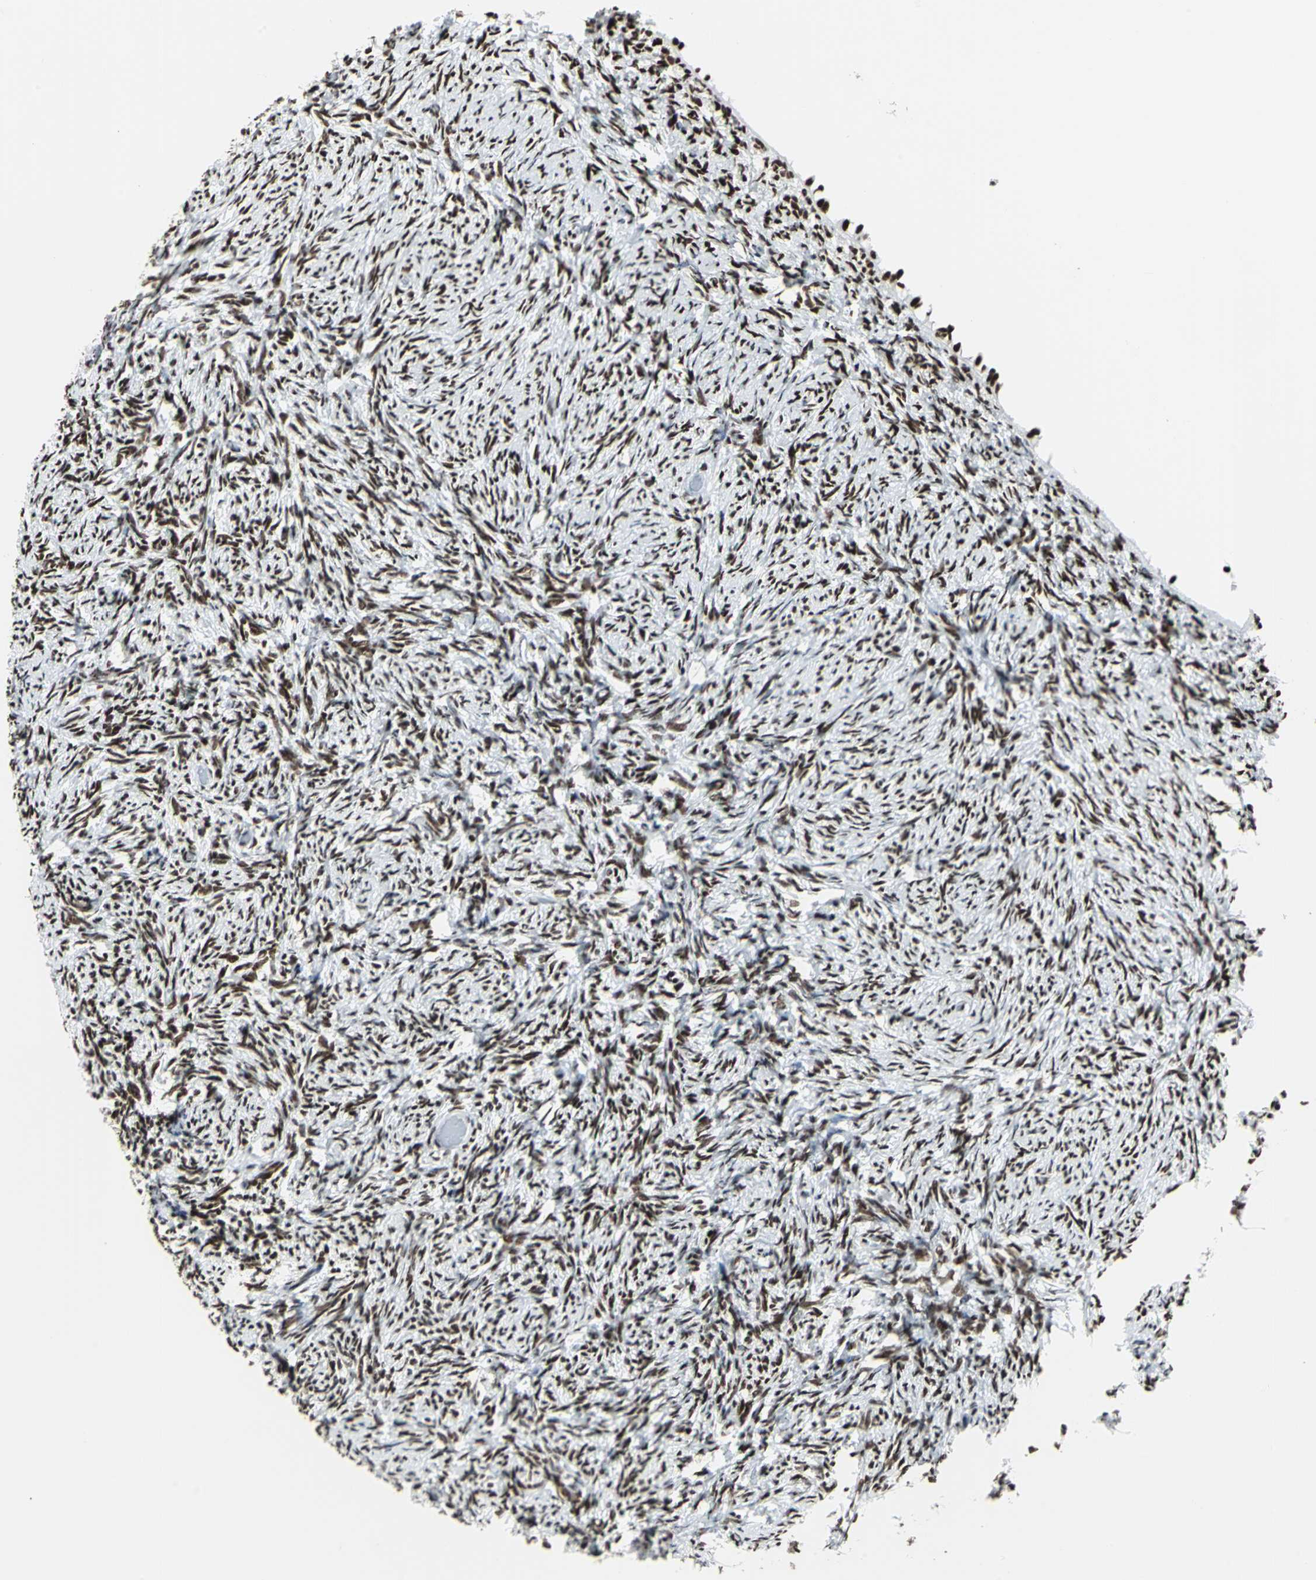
{"staining": {"intensity": "strong", "quantity": ">75%", "location": "nuclear"}, "tissue": "ovary", "cell_type": "Ovarian stroma cells", "image_type": "normal", "snomed": [{"axis": "morphology", "description": "Normal tissue, NOS"}, {"axis": "topography", "description": "Ovary"}], "caption": "Immunohistochemistry (IHC) of unremarkable ovary demonstrates high levels of strong nuclear expression in approximately >75% of ovarian stroma cells.", "gene": "HDAC2", "patient": {"sex": "female", "age": 60}}